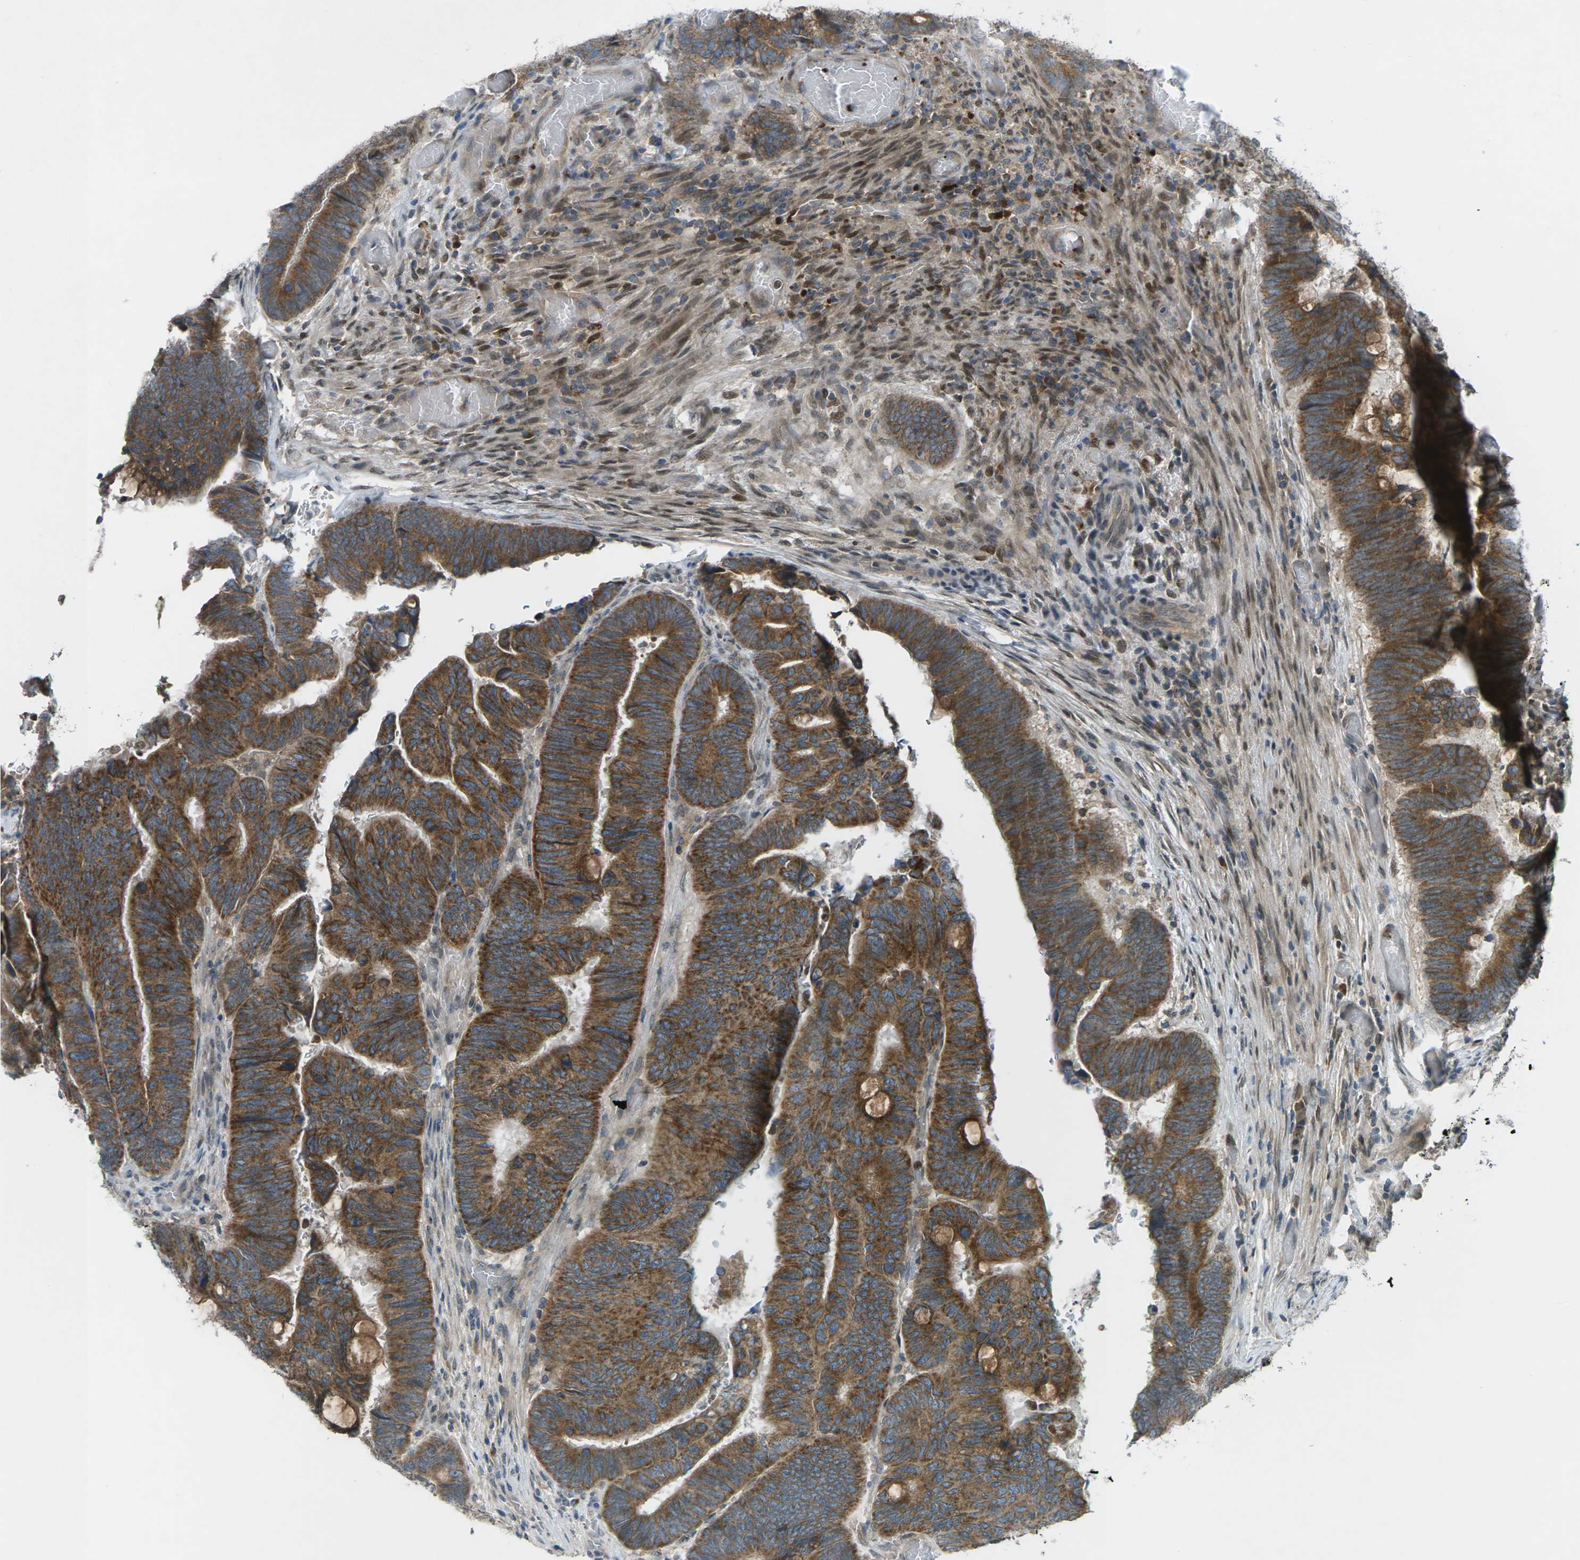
{"staining": {"intensity": "strong", "quantity": ">75%", "location": "cytoplasmic/membranous"}, "tissue": "colorectal cancer", "cell_type": "Tumor cells", "image_type": "cancer", "snomed": [{"axis": "morphology", "description": "Normal tissue, NOS"}, {"axis": "morphology", "description": "Adenocarcinoma, NOS"}, {"axis": "topography", "description": "Rectum"}], "caption": "IHC of adenocarcinoma (colorectal) reveals high levels of strong cytoplasmic/membranous positivity in about >75% of tumor cells.", "gene": "DYRK1A", "patient": {"sex": "male", "age": 92}}